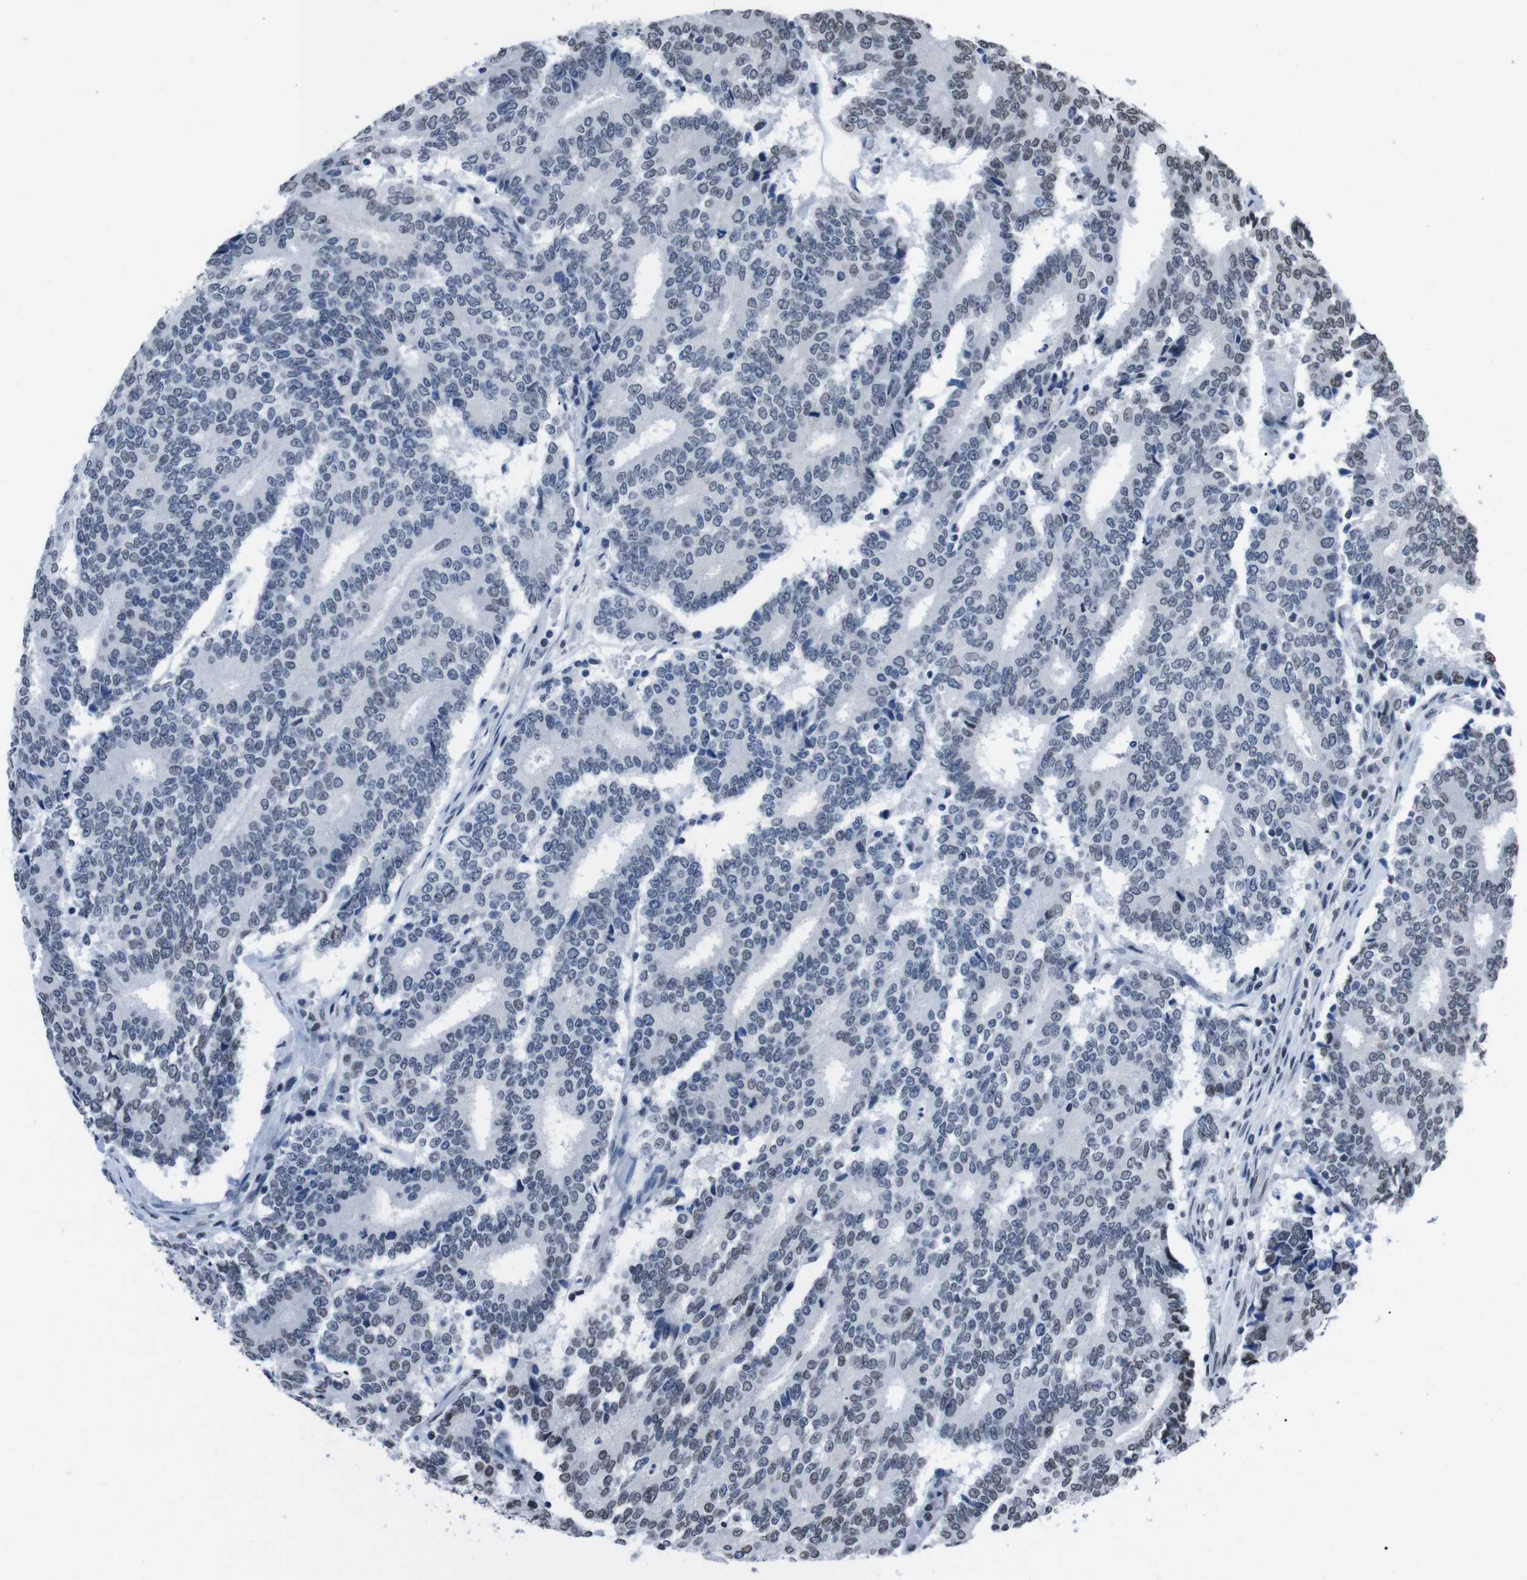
{"staining": {"intensity": "weak", "quantity": "<25%", "location": "nuclear"}, "tissue": "prostate cancer", "cell_type": "Tumor cells", "image_type": "cancer", "snomed": [{"axis": "morphology", "description": "Normal tissue, NOS"}, {"axis": "morphology", "description": "Adenocarcinoma, High grade"}, {"axis": "topography", "description": "Prostate"}, {"axis": "topography", "description": "Seminal veicle"}], "caption": "Tumor cells are negative for protein expression in human prostate cancer.", "gene": "PIP4P2", "patient": {"sex": "male", "age": 55}}